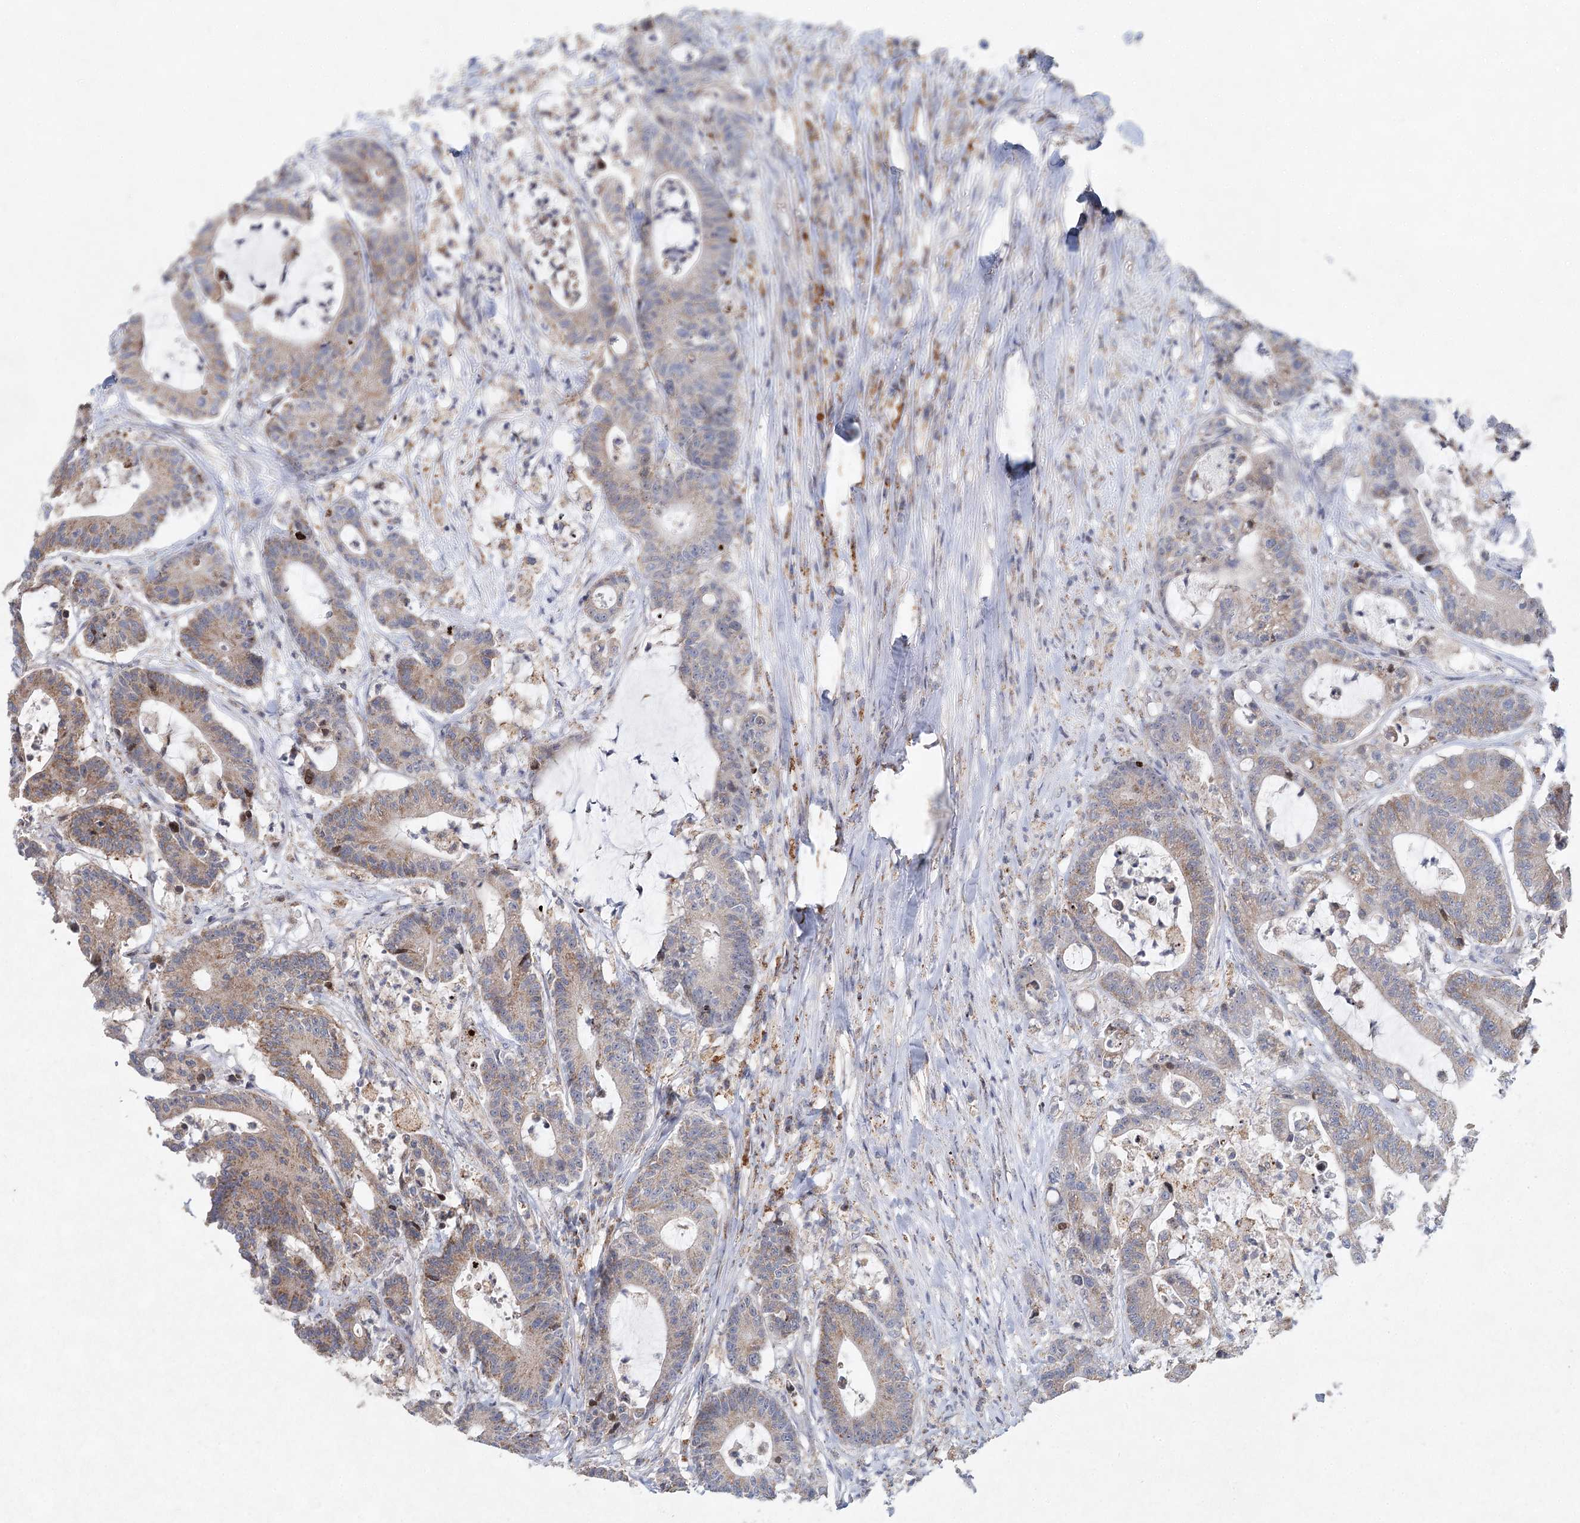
{"staining": {"intensity": "moderate", "quantity": "25%-75%", "location": "cytoplasmic/membranous,nuclear"}, "tissue": "colorectal cancer", "cell_type": "Tumor cells", "image_type": "cancer", "snomed": [{"axis": "morphology", "description": "Adenocarcinoma, NOS"}, {"axis": "topography", "description": "Colon"}], "caption": "High-power microscopy captured an IHC histopathology image of adenocarcinoma (colorectal), revealing moderate cytoplasmic/membranous and nuclear staining in approximately 25%-75% of tumor cells.", "gene": "XPO6", "patient": {"sex": "female", "age": 84}}